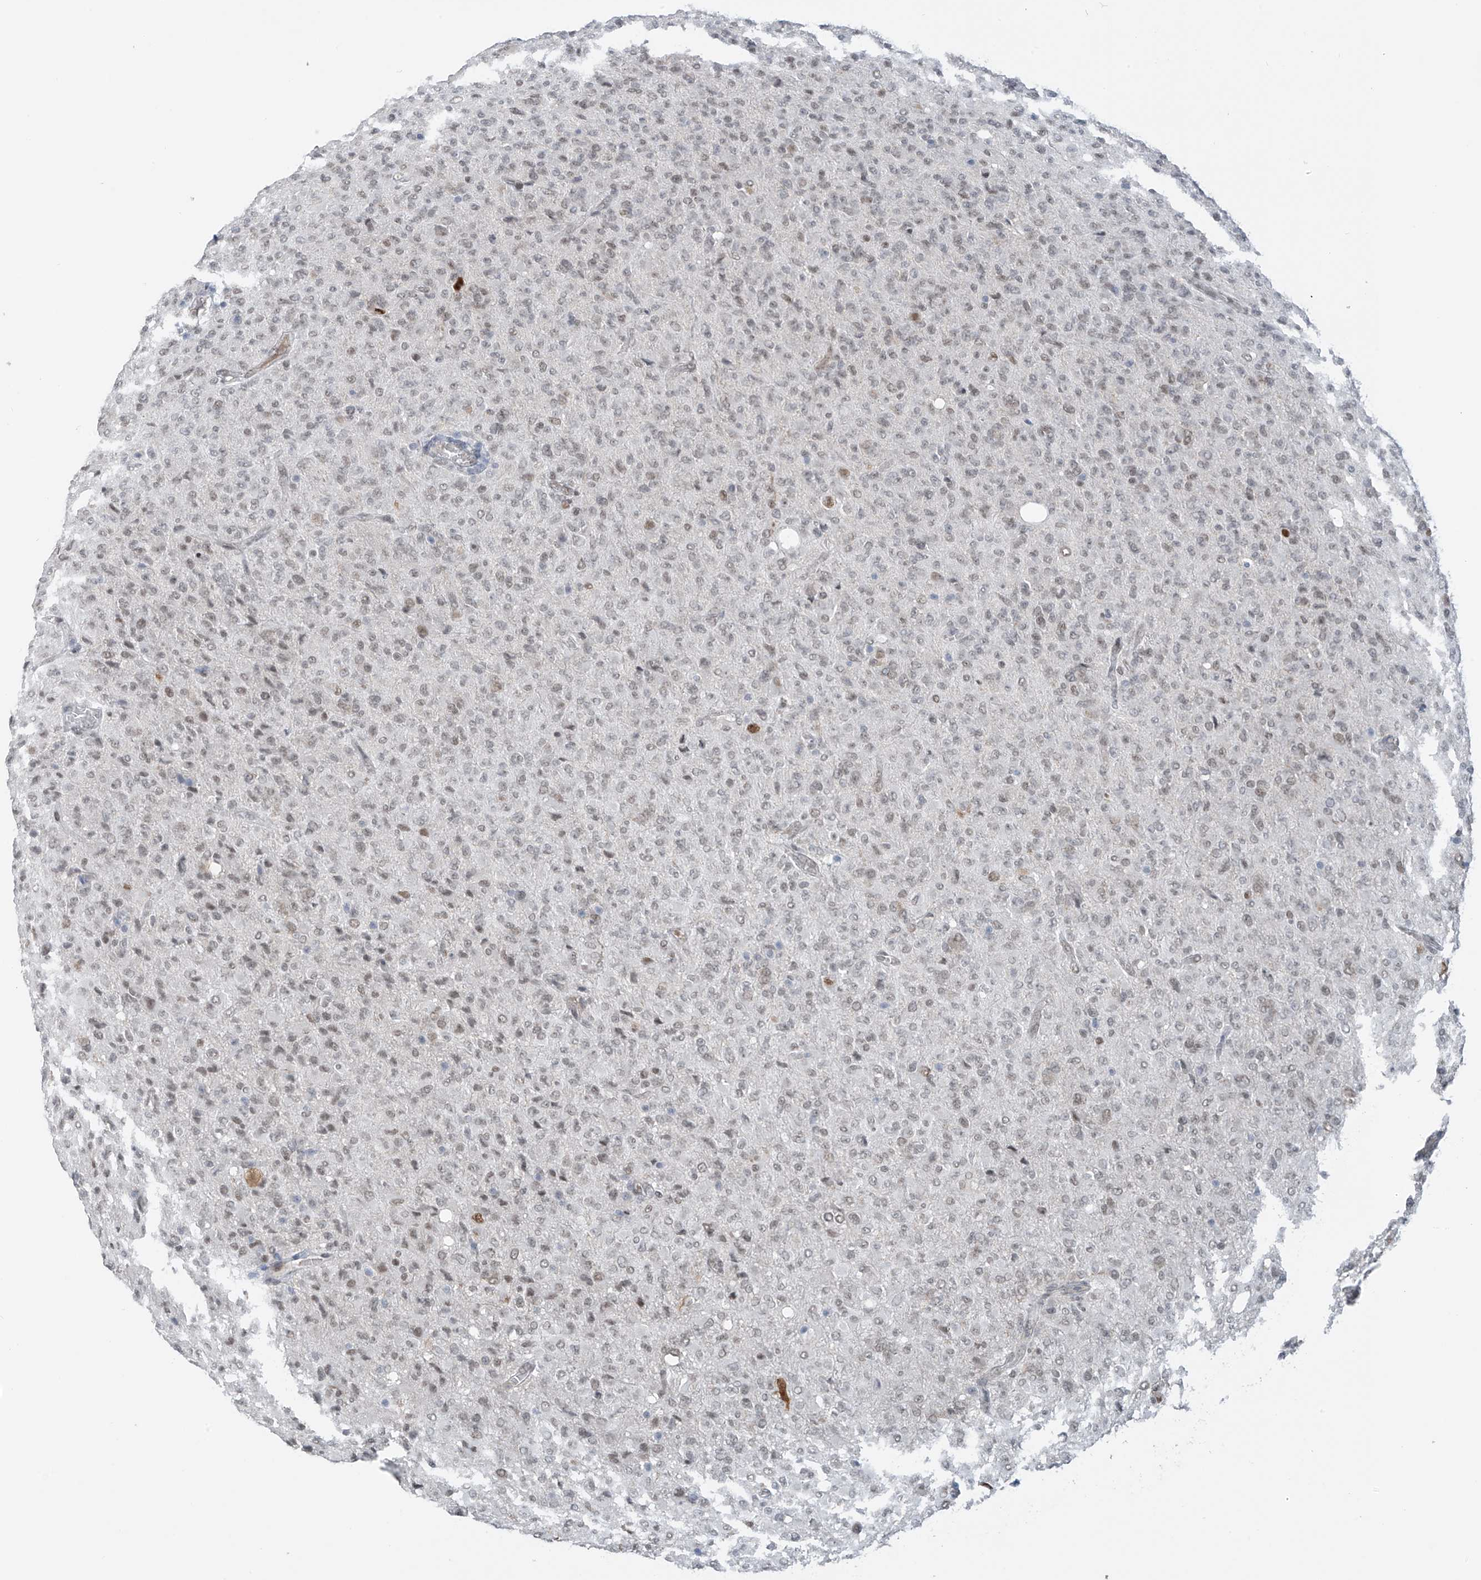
{"staining": {"intensity": "weak", "quantity": "25%-75%", "location": "nuclear"}, "tissue": "glioma", "cell_type": "Tumor cells", "image_type": "cancer", "snomed": [{"axis": "morphology", "description": "Glioma, malignant, High grade"}, {"axis": "topography", "description": "Brain"}], "caption": "Immunohistochemical staining of human high-grade glioma (malignant) demonstrates low levels of weak nuclear protein expression in approximately 25%-75% of tumor cells.", "gene": "MCM9", "patient": {"sex": "female", "age": 57}}